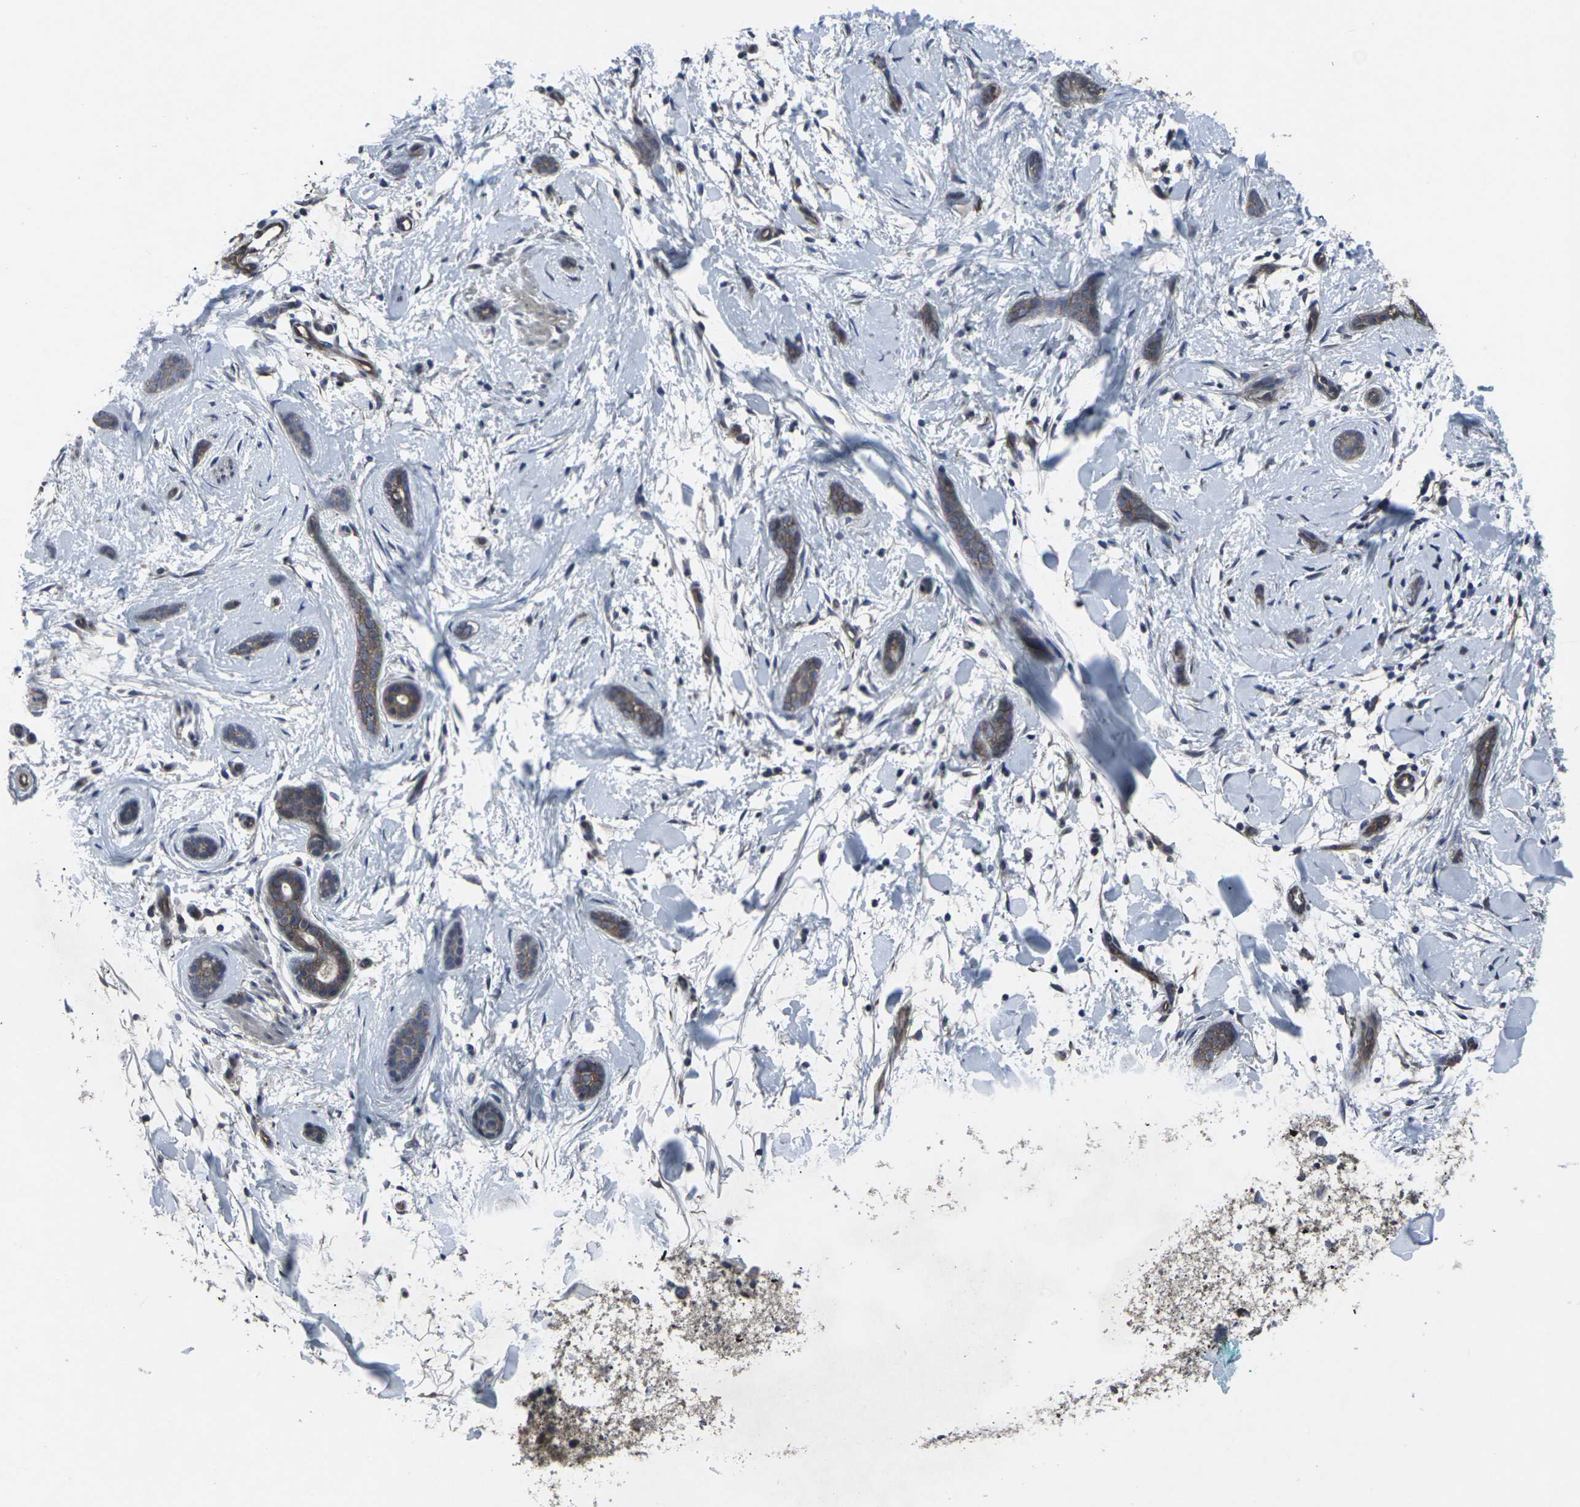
{"staining": {"intensity": "moderate", "quantity": ">75%", "location": "cytoplasmic/membranous"}, "tissue": "skin cancer", "cell_type": "Tumor cells", "image_type": "cancer", "snomed": [{"axis": "morphology", "description": "Basal cell carcinoma"}, {"axis": "morphology", "description": "Adnexal tumor, benign"}, {"axis": "topography", "description": "Skin"}], "caption": "Immunohistochemical staining of skin basal cell carcinoma reveals medium levels of moderate cytoplasmic/membranous staining in approximately >75% of tumor cells.", "gene": "MAPKAPK2", "patient": {"sex": "female", "age": 42}}